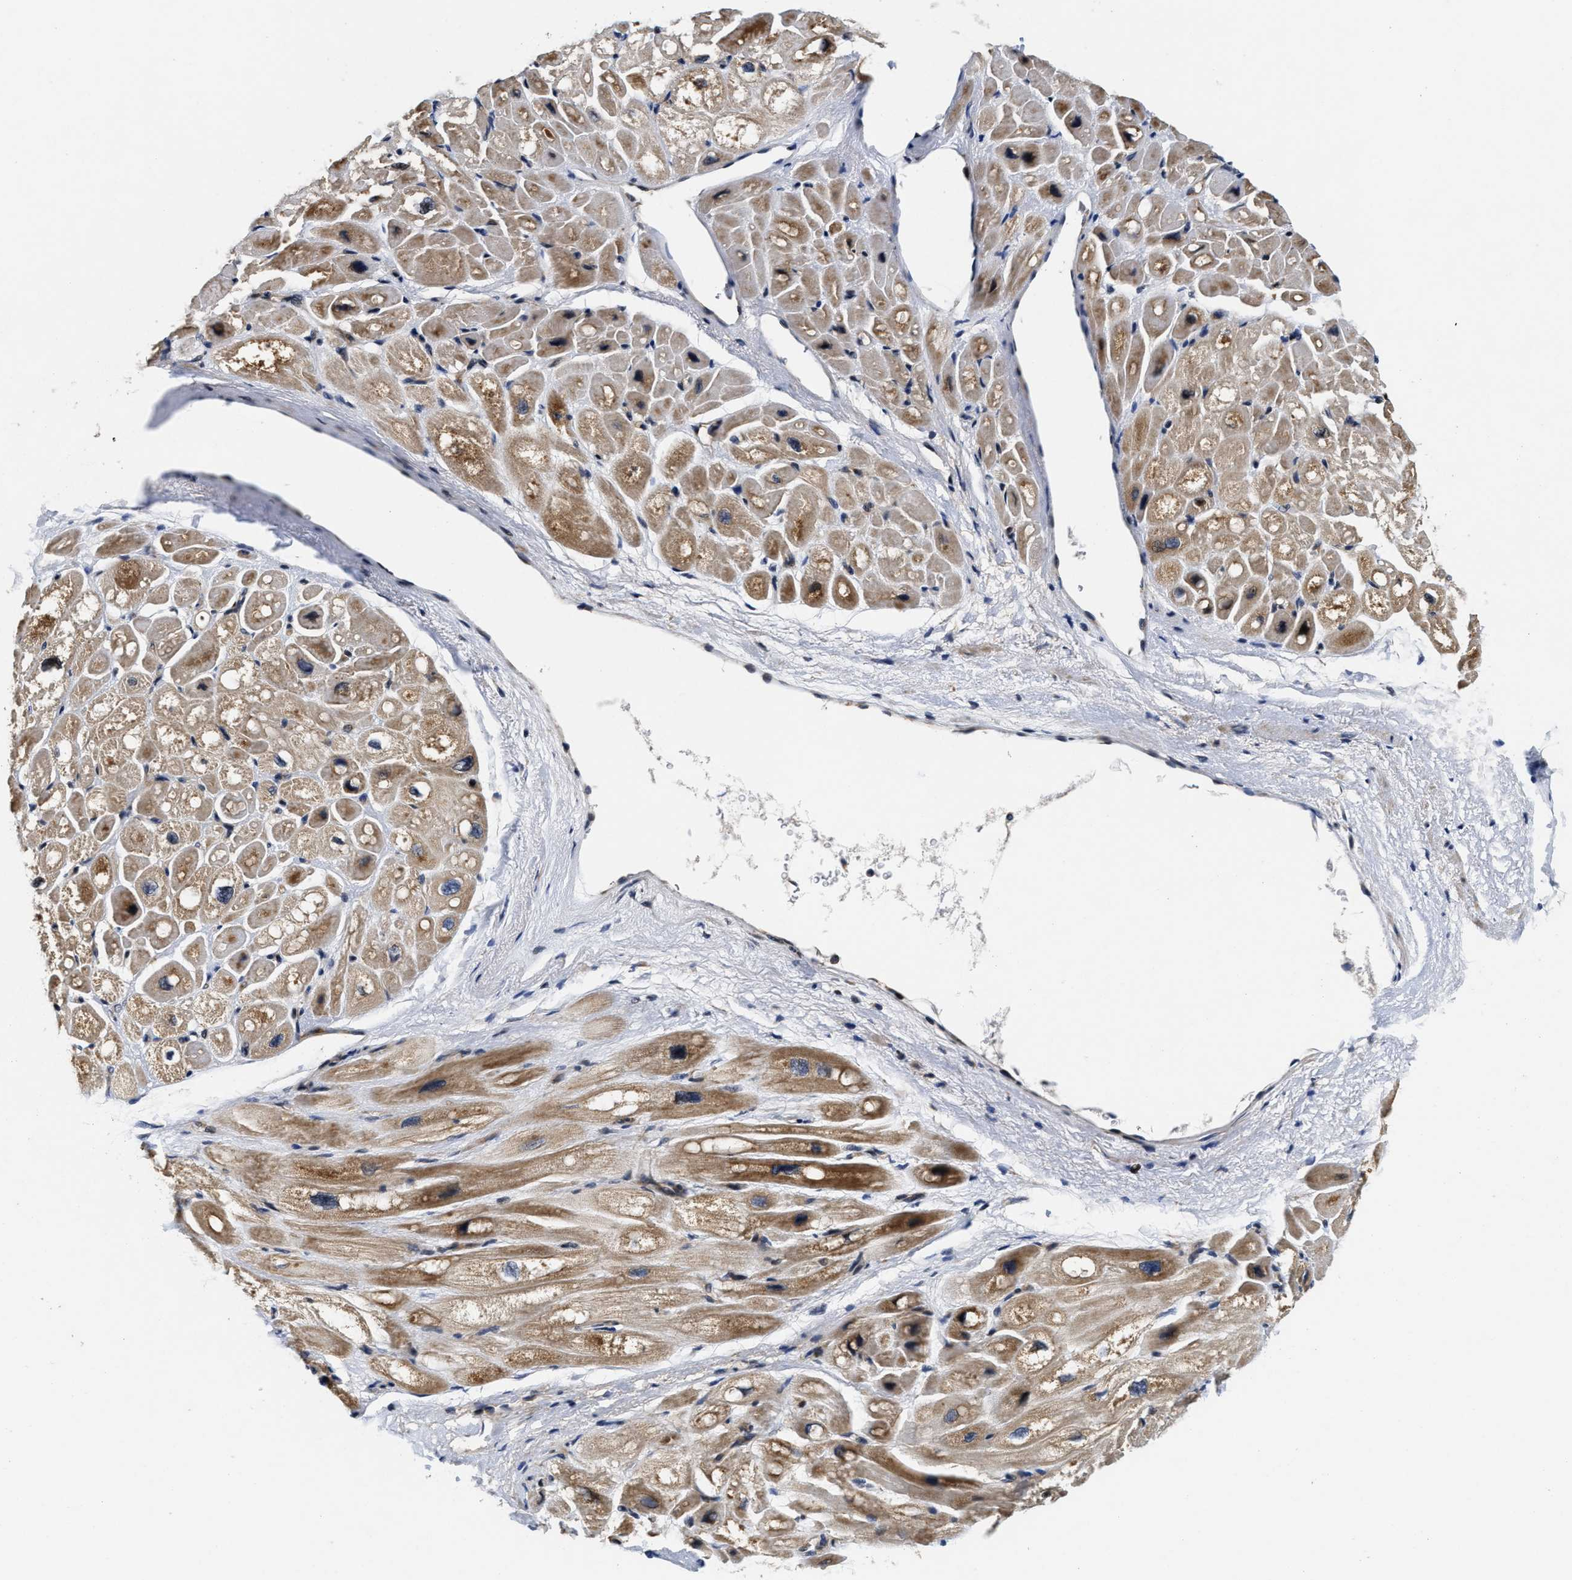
{"staining": {"intensity": "moderate", "quantity": ">75%", "location": "cytoplasmic/membranous"}, "tissue": "heart muscle", "cell_type": "Cardiomyocytes", "image_type": "normal", "snomed": [{"axis": "morphology", "description": "Normal tissue, NOS"}, {"axis": "topography", "description": "Heart"}], "caption": "Moderate cytoplasmic/membranous staining is present in about >75% of cardiomyocytes in benign heart muscle. The staining was performed using DAB (3,3'-diaminobenzidine), with brown indicating positive protein expression. Nuclei are stained blue with hematoxylin.", "gene": "SCYL2", "patient": {"sex": "male", "age": 49}}